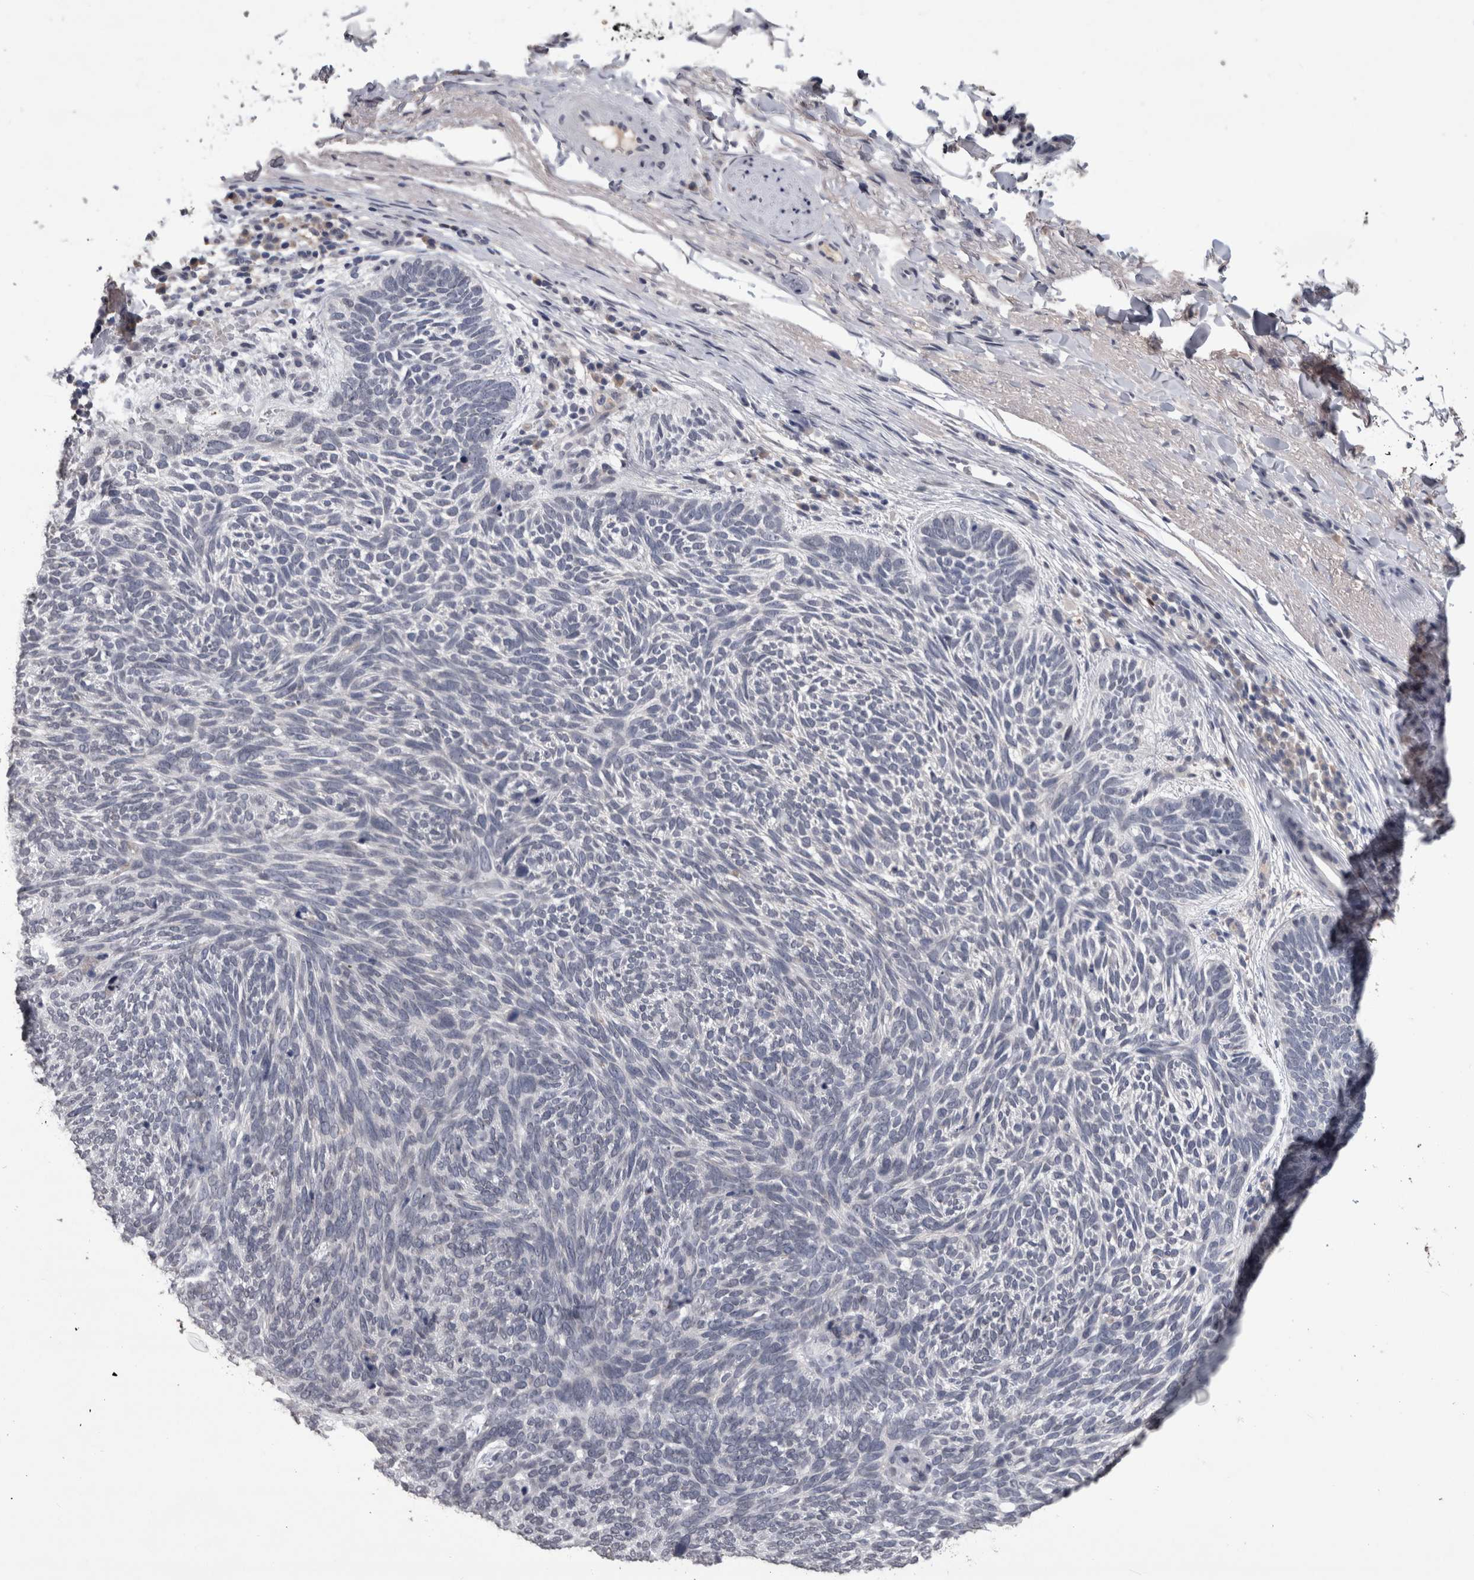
{"staining": {"intensity": "negative", "quantity": "none", "location": "none"}, "tissue": "skin cancer", "cell_type": "Tumor cells", "image_type": "cancer", "snomed": [{"axis": "morphology", "description": "Basal cell carcinoma"}, {"axis": "topography", "description": "Skin"}], "caption": "Skin cancer (basal cell carcinoma) was stained to show a protein in brown. There is no significant staining in tumor cells. The staining is performed using DAB brown chromogen with nuclei counter-stained in using hematoxylin.", "gene": "PAX5", "patient": {"sex": "female", "age": 85}}